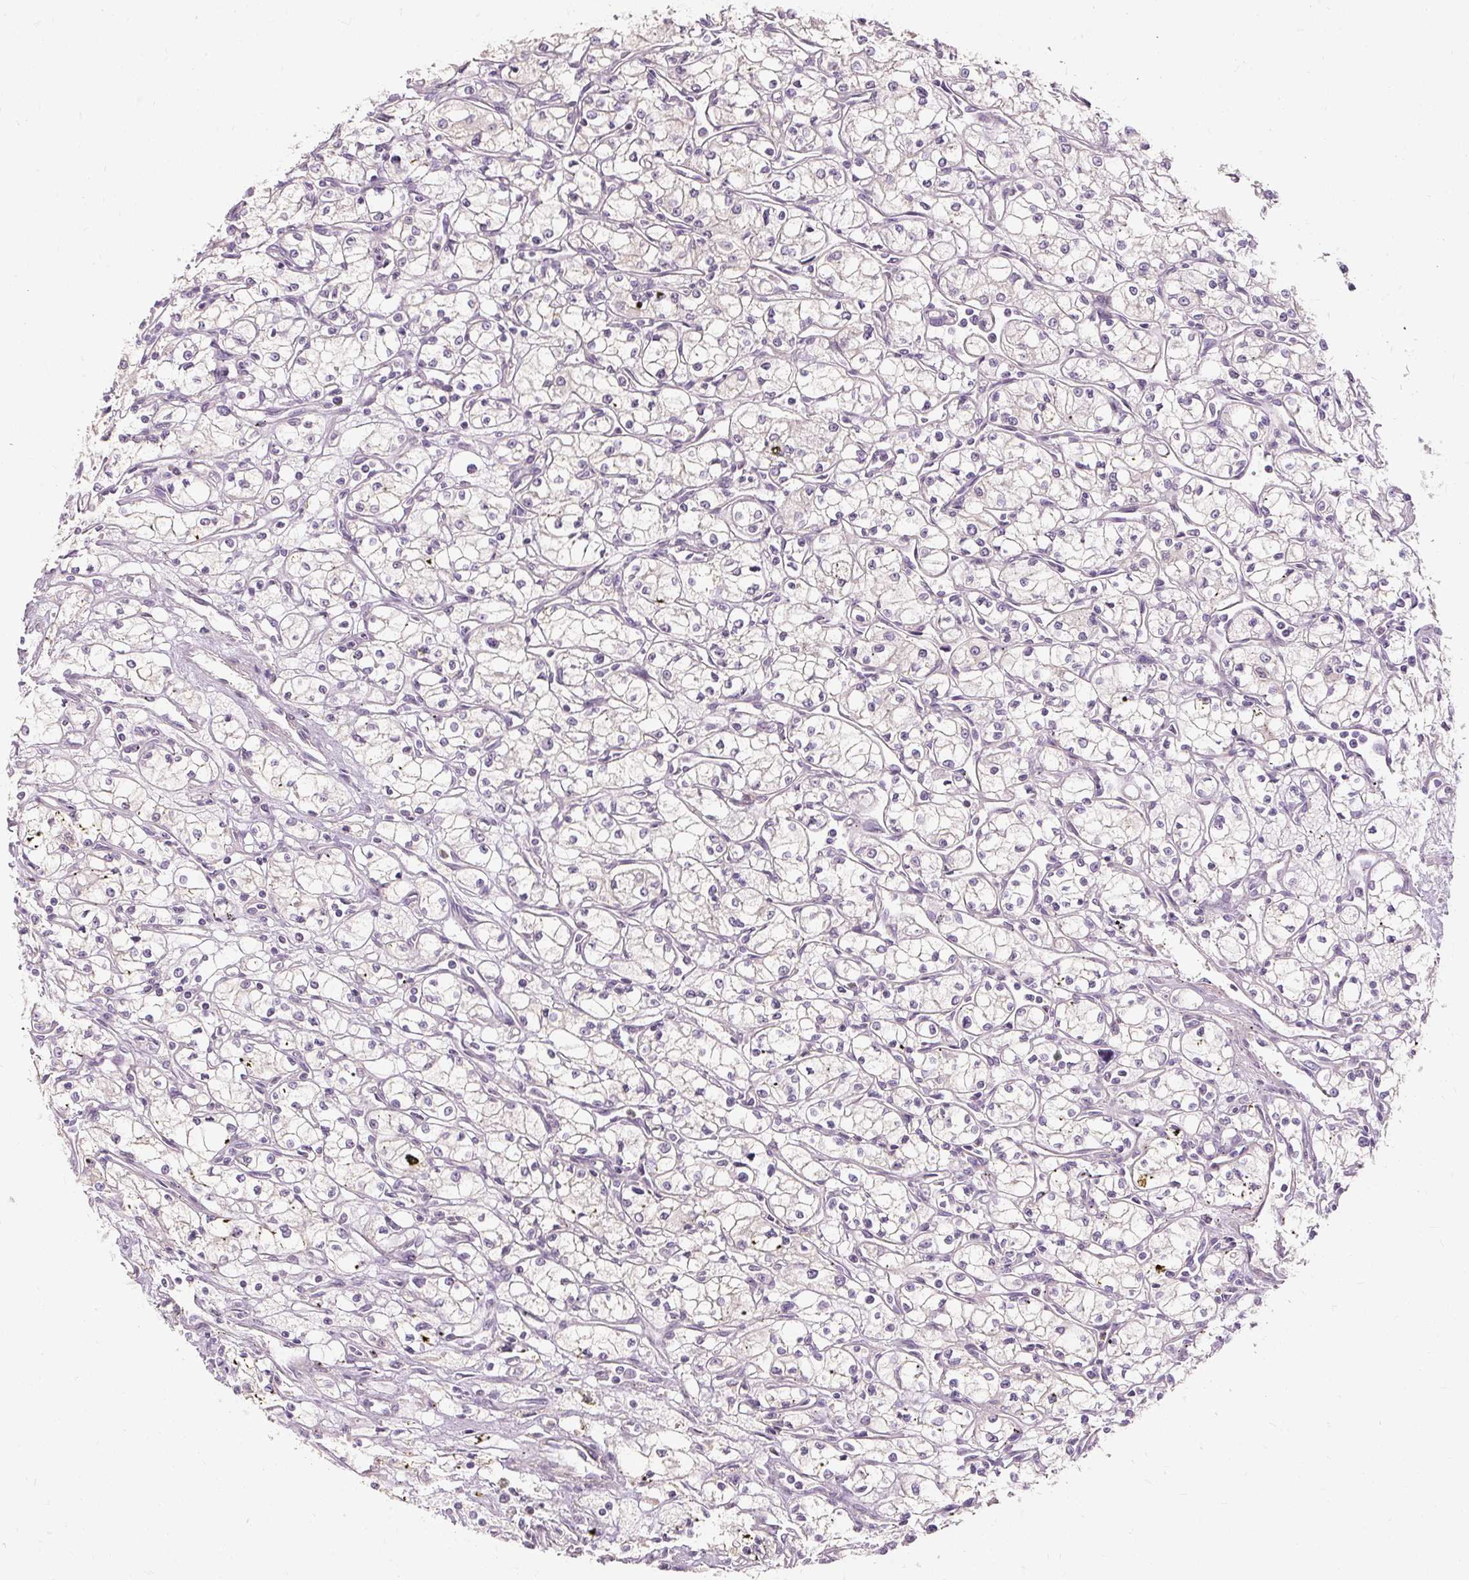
{"staining": {"intensity": "negative", "quantity": "none", "location": "none"}, "tissue": "renal cancer", "cell_type": "Tumor cells", "image_type": "cancer", "snomed": [{"axis": "morphology", "description": "Adenocarcinoma, NOS"}, {"axis": "topography", "description": "Kidney"}], "caption": "Tumor cells are negative for protein expression in human renal cancer (adenocarcinoma). (DAB immunohistochemistry (IHC) with hematoxylin counter stain).", "gene": "CAPN3", "patient": {"sex": "male", "age": 59}}